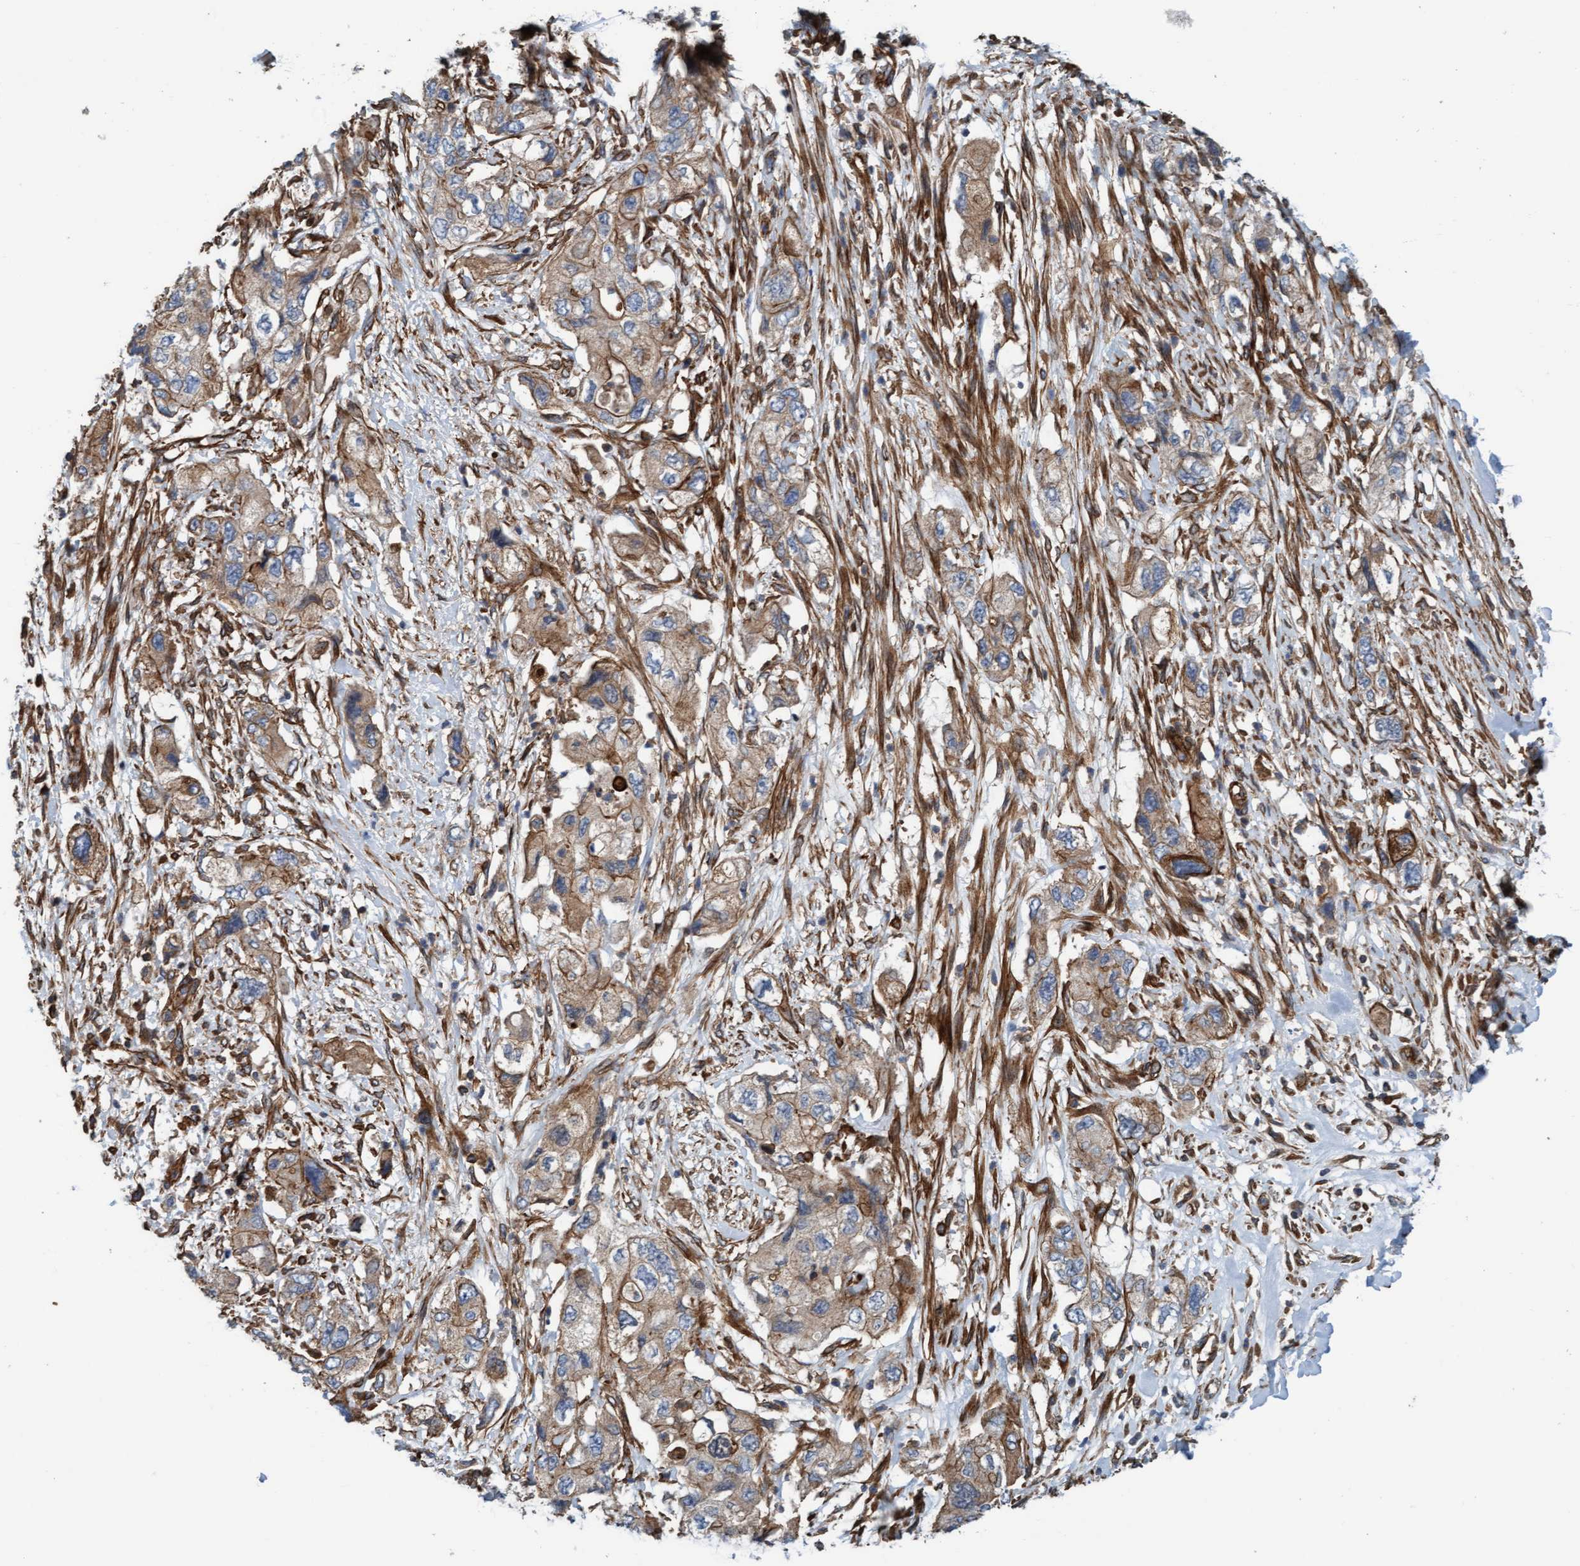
{"staining": {"intensity": "moderate", "quantity": "25%-75%", "location": "cytoplasmic/membranous"}, "tissue": "pancreatic cancer", "cell_type": "Tumor cells", "image_type": "cancer", "snomed": [{"axis": "morphology", "description": "Adenocarcinoma, NOS"}, {"axis": "topography", "description": "Pancreas"}], "caption": "A histopathology image showing moderate cytoplasmic/membranous positivity in about 25%-75% of tumor cells in pancreatic adenocarcinoma, as visualized by brown immunohistochemical staining.", "gene": "STXBP4", "patient": {"sex": "female", "age": 73}}